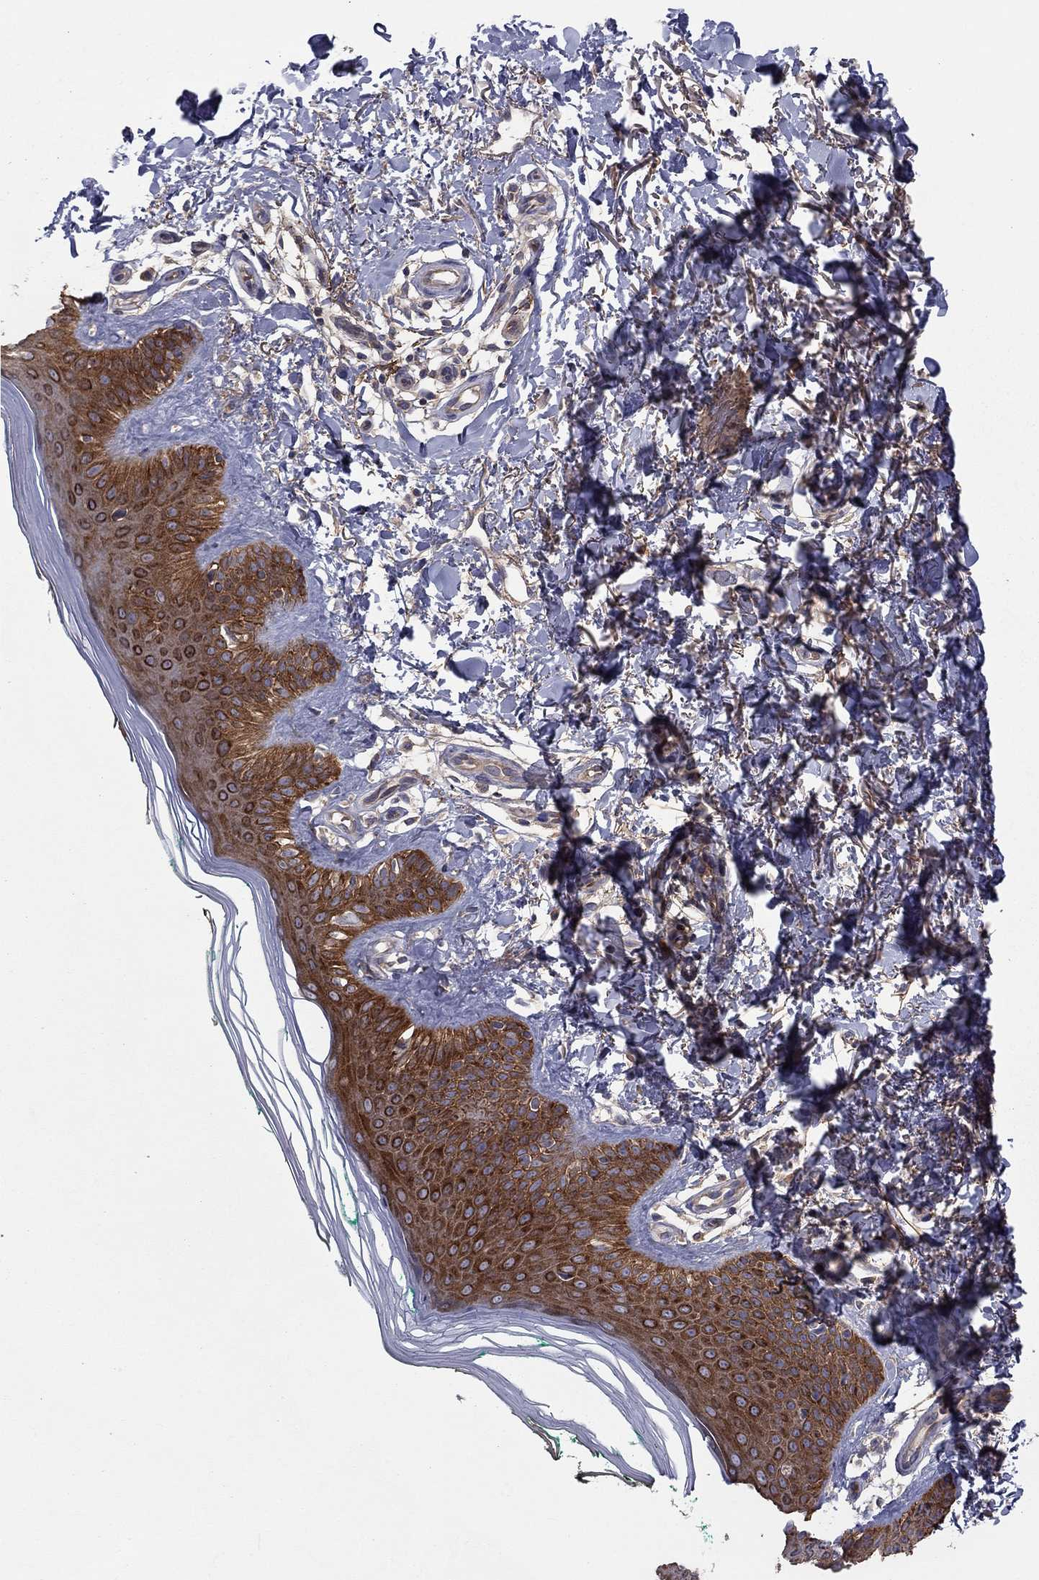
{"staining": {"intensity": "negative", "quantity": "none", "location": "none"}, "tissue": "skin", "cell_type": "Fibroblasts", "image_type": "normal", "snomed": [{"axis": "morphology", "description": "Normal tissue, NOS"}, {"axis": "morphology", "description": "Inflammation, NOS"}, {"axis": "morphology", "description": "Fibrosis, NOS"}, {"axis": "topography", "description": "Skin"}], "caption": "A photomicrograph of skin stained for a protein displays no brown staining in fibroblasts. (DAB immunohistochemistry, high magnification).", "gene": "RNF123", "patient": {"sex": "male", "age": 71}}